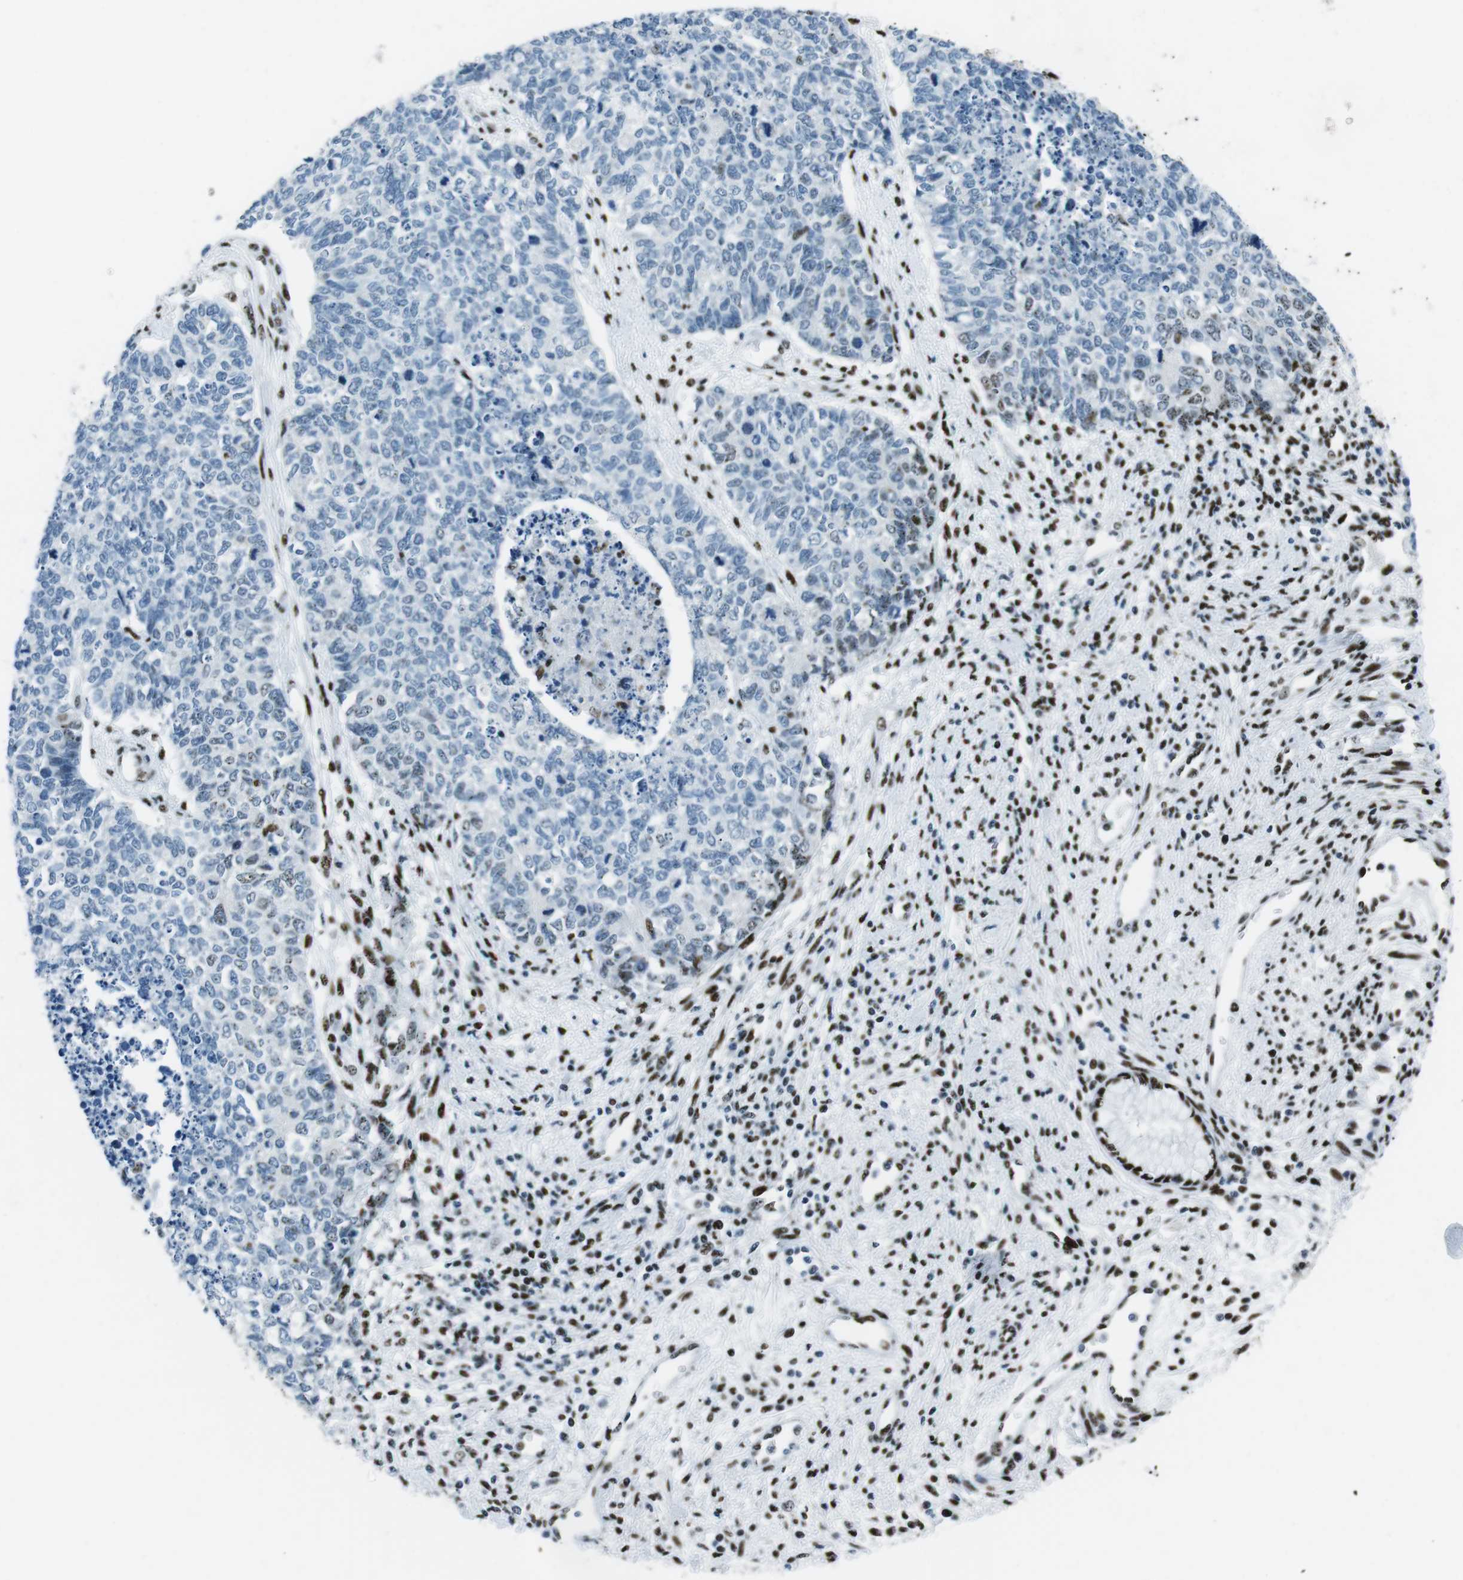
{"staining": {"intensity": "weak", "quantity": "<25%", "location": "nuclear"}, "tissue": "cervical cancer", "cell_type": "Tumor cells", "image_type": "cancer", "snomed": [{"axis": "morphology", "description": "Squamous cell carcinoma, NOS"}, {"axis": "topography", "description": "Cervix"}], "caption": "A photomicrograph of human cervical cancer is negative for staining in tumor cells. (Brightfield microscopy of DAB immunohistochemistry at high magnification).", "gene": "PML", "patient": {"sex": "female", "age": 63}}